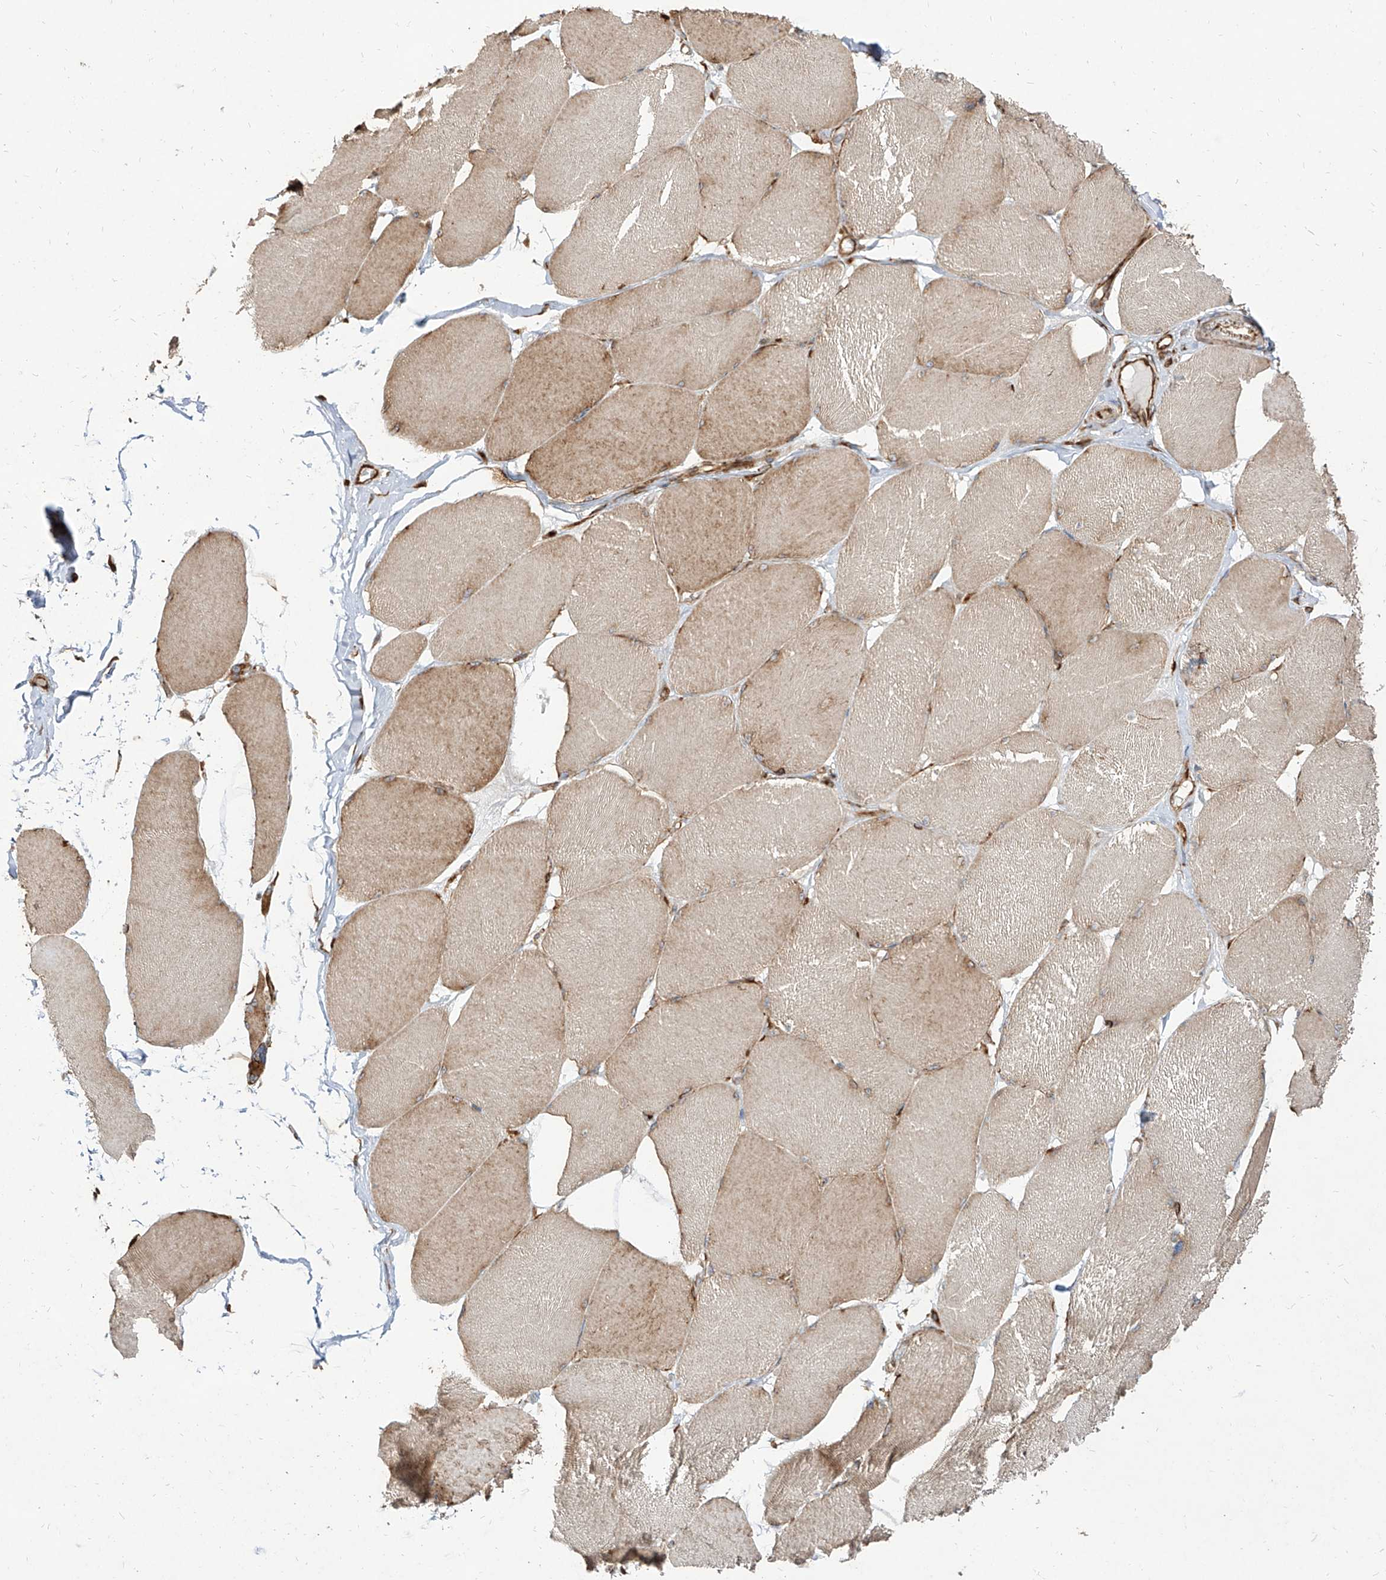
{"staining": {"intensity": "weak", "quantity": "25%-75%", "location": "cytoplasmic/membranous"}, "tissue": "skeletal muscle", "cell_type": "Myocytes", "image_type": "normal", "snomed": [{"axis": "morphology", "description": "Normal tissue, NOS"}, {"axis": "topography", "description": "Skin"}, {"axis": "topography", "description": "Skeletal muscle"}], "caption": "The photomicrograph exhibits a brown stain indicating the presence of a protein in the cytoplasmic/membranous of myocytes in skeletal muscle.", "gene": "RPS25", "patient": {"sex": "male", "age": 83}}